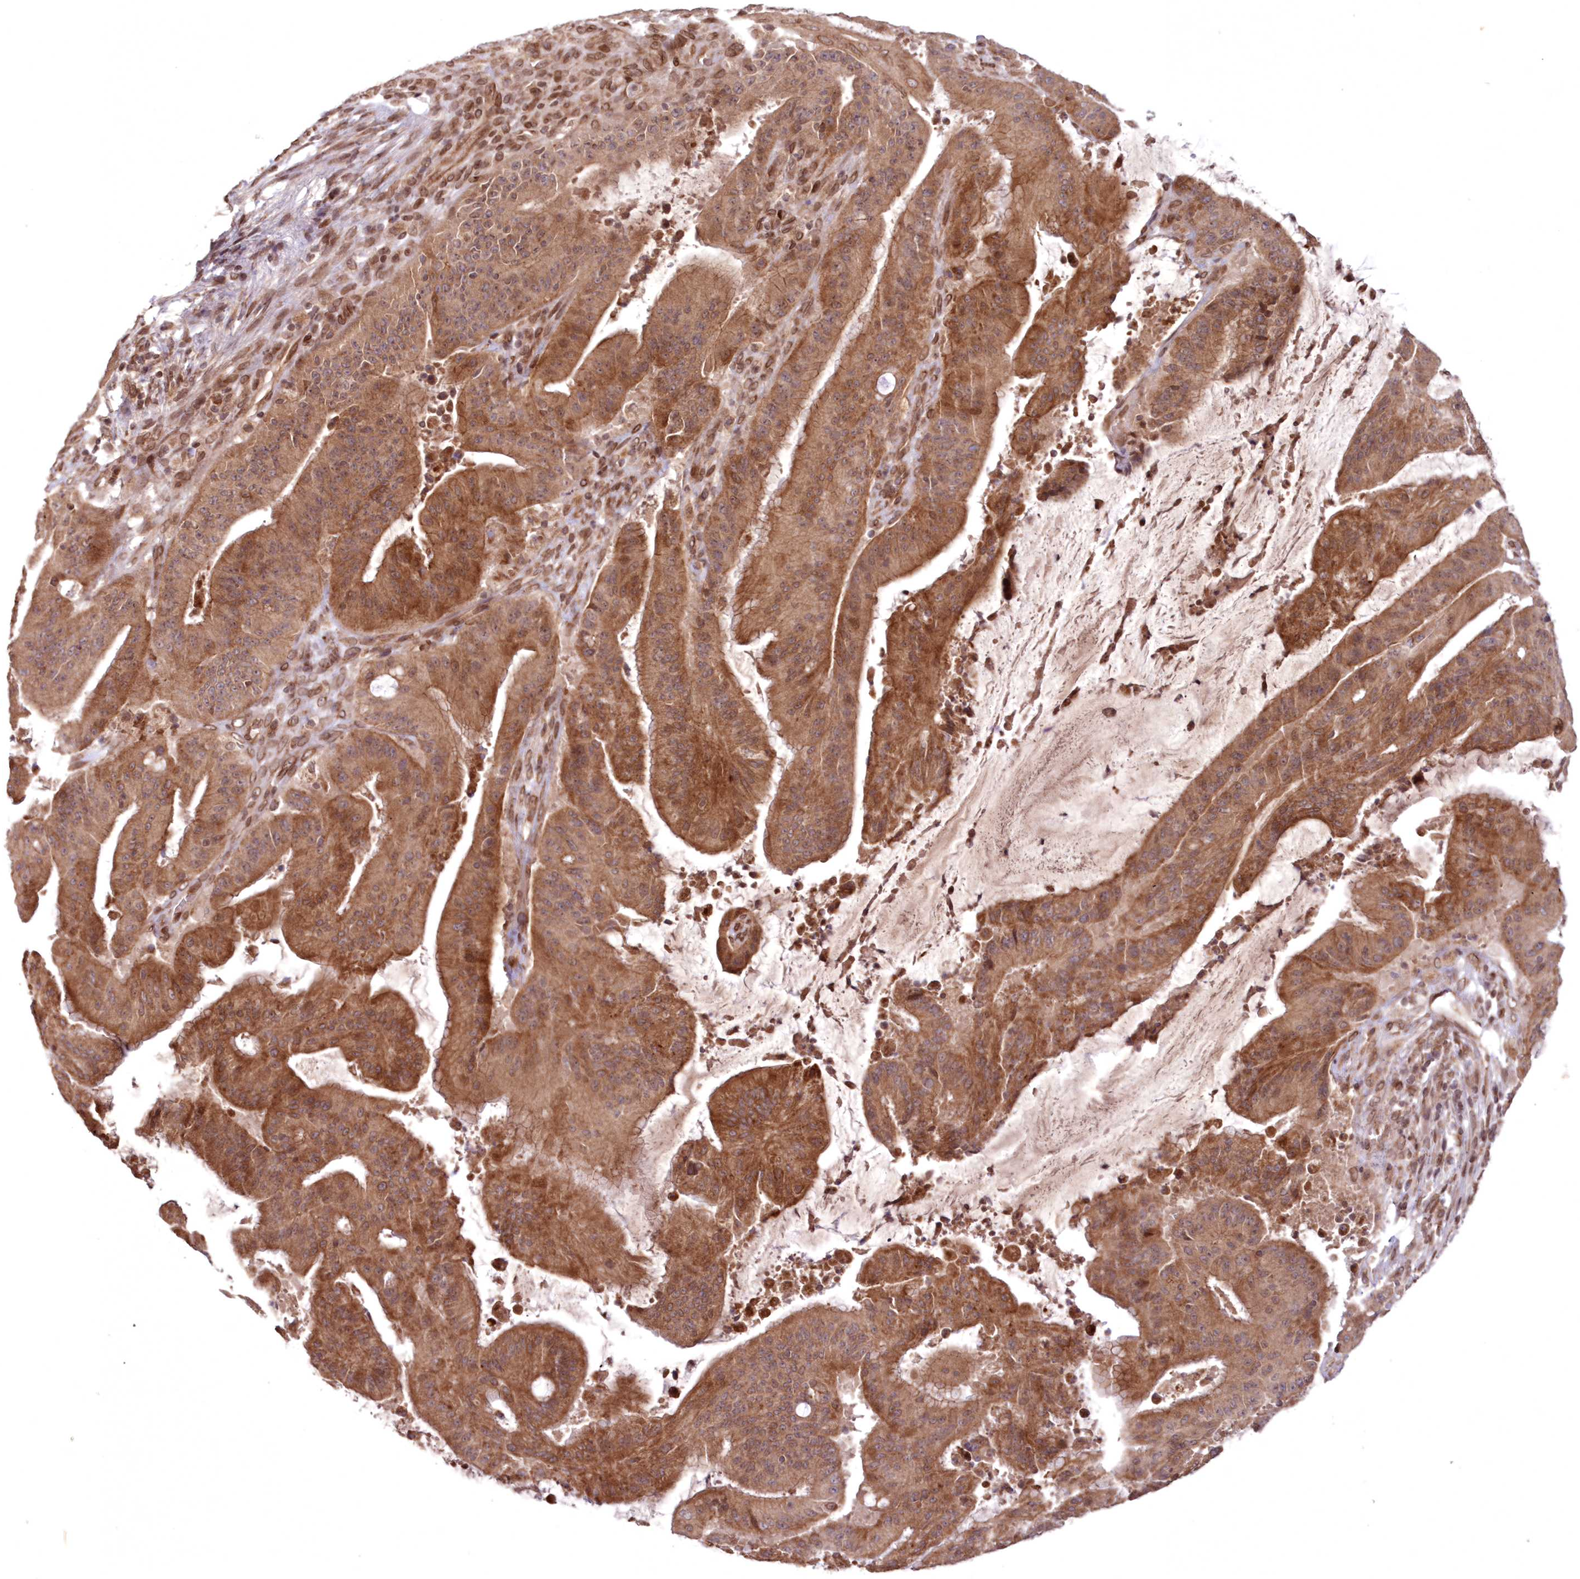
{"staining": {"intensity": "moderate", "quantity": ">75%", "location": "cytoplasmic/membranous"}, "tissue": "liver cancer", "cell_type": "Tumor cells", "image_type": "cancer", "snomed": [{"axis": "morphology", "description": "Normal tissue, NOS"}, {"axis": "morphology", "description": "Cholangiocarcinoma"}, {"axis": "topography", "description": "Liver"}, {"axis": "topography", "description": "Peripheral nerve tissue"}], "caption": "There is medium levels of moderate cytoplasmic/membranous positivity in tumor cells of cholangiocarcinoma (liver), as demonstrated by immunohistochemical staining (brown color).", "gene": "DNAJC27", "patient": {"sex": "female", "age": 73}}